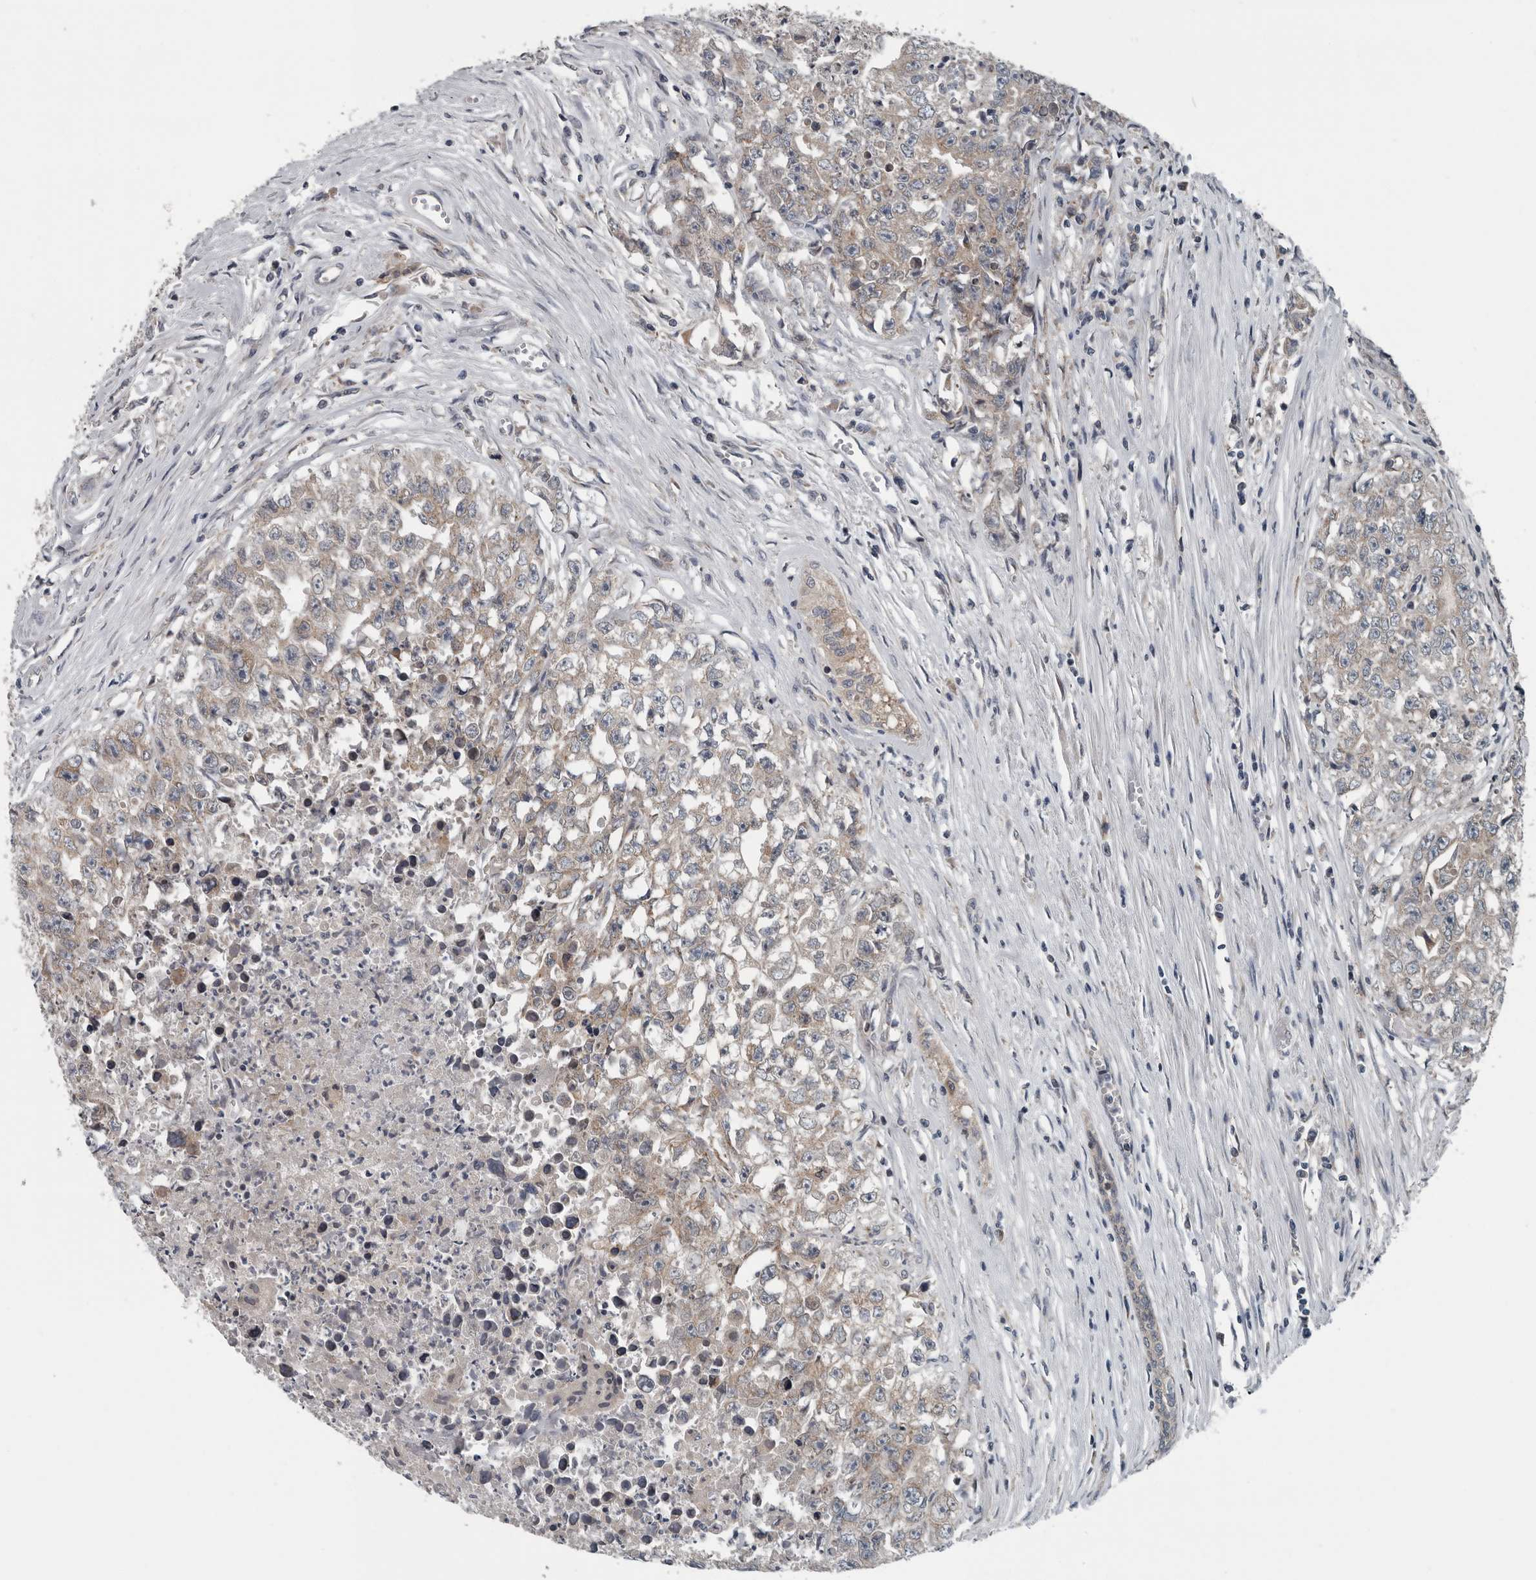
{"staining": {"intensity": "weak", "quantity": ">75%", "location": "cytoplasmic/membranous"}, "tissue": "testis cancer", "cell_type": "Tumor cells", "image_type": "cancer", "snomed": [{"axis": "morphology", "description": "Seminoma, NOS"}, {"axis": "morphology", "description": "Carcinoma, Embryonal, NOS"}, {"axis": "topography", "description": "Testis"}], "caption": "IHC of human seminoma (testis) reveals low levels of weak cytoplasmic/membranous positivity in approximately >75% of tumor cells.", "gene": "TMEM199", "patient": {"sex": "male", "age": 43}}